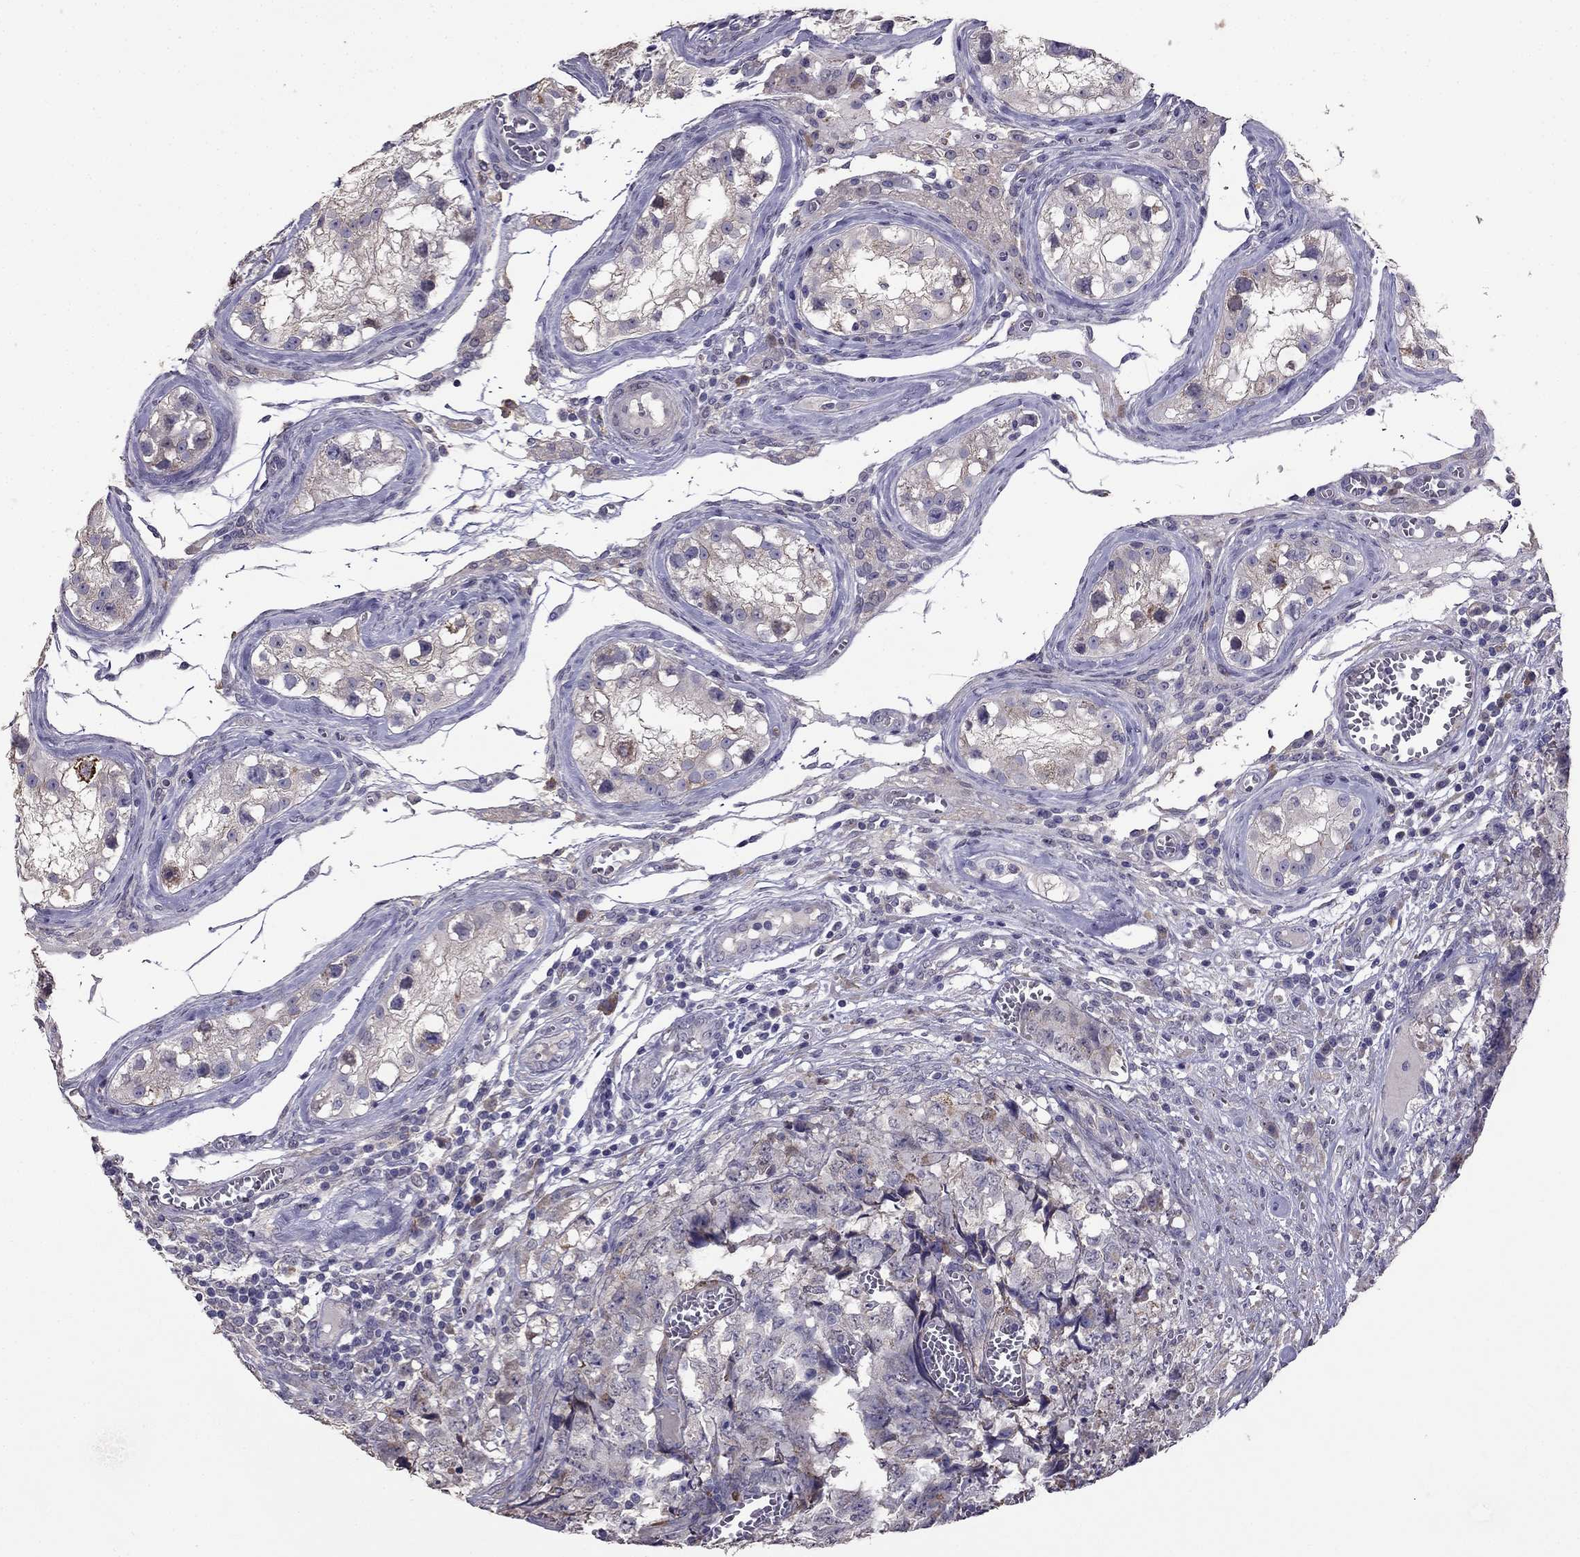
{"staining": {"intensity": "negative", "quantity": "none", "location": "none"}, "tissue": "testis cancer", "cell_type": "Tumor cells", "image_type": "cancer", "snomed": [{"axis": "morphology", "description": "Carcinoma, Embryonal, NOS"}, {"axis": "topography", "description": "Testis"}], "caption": "Immunohistochemistry (IHC) image of human testis cancer stained for a protein (brown), which displays no staining in tumor cells.", "gene": "CDH9", "patient": {"sex": "male", "age": 23}}